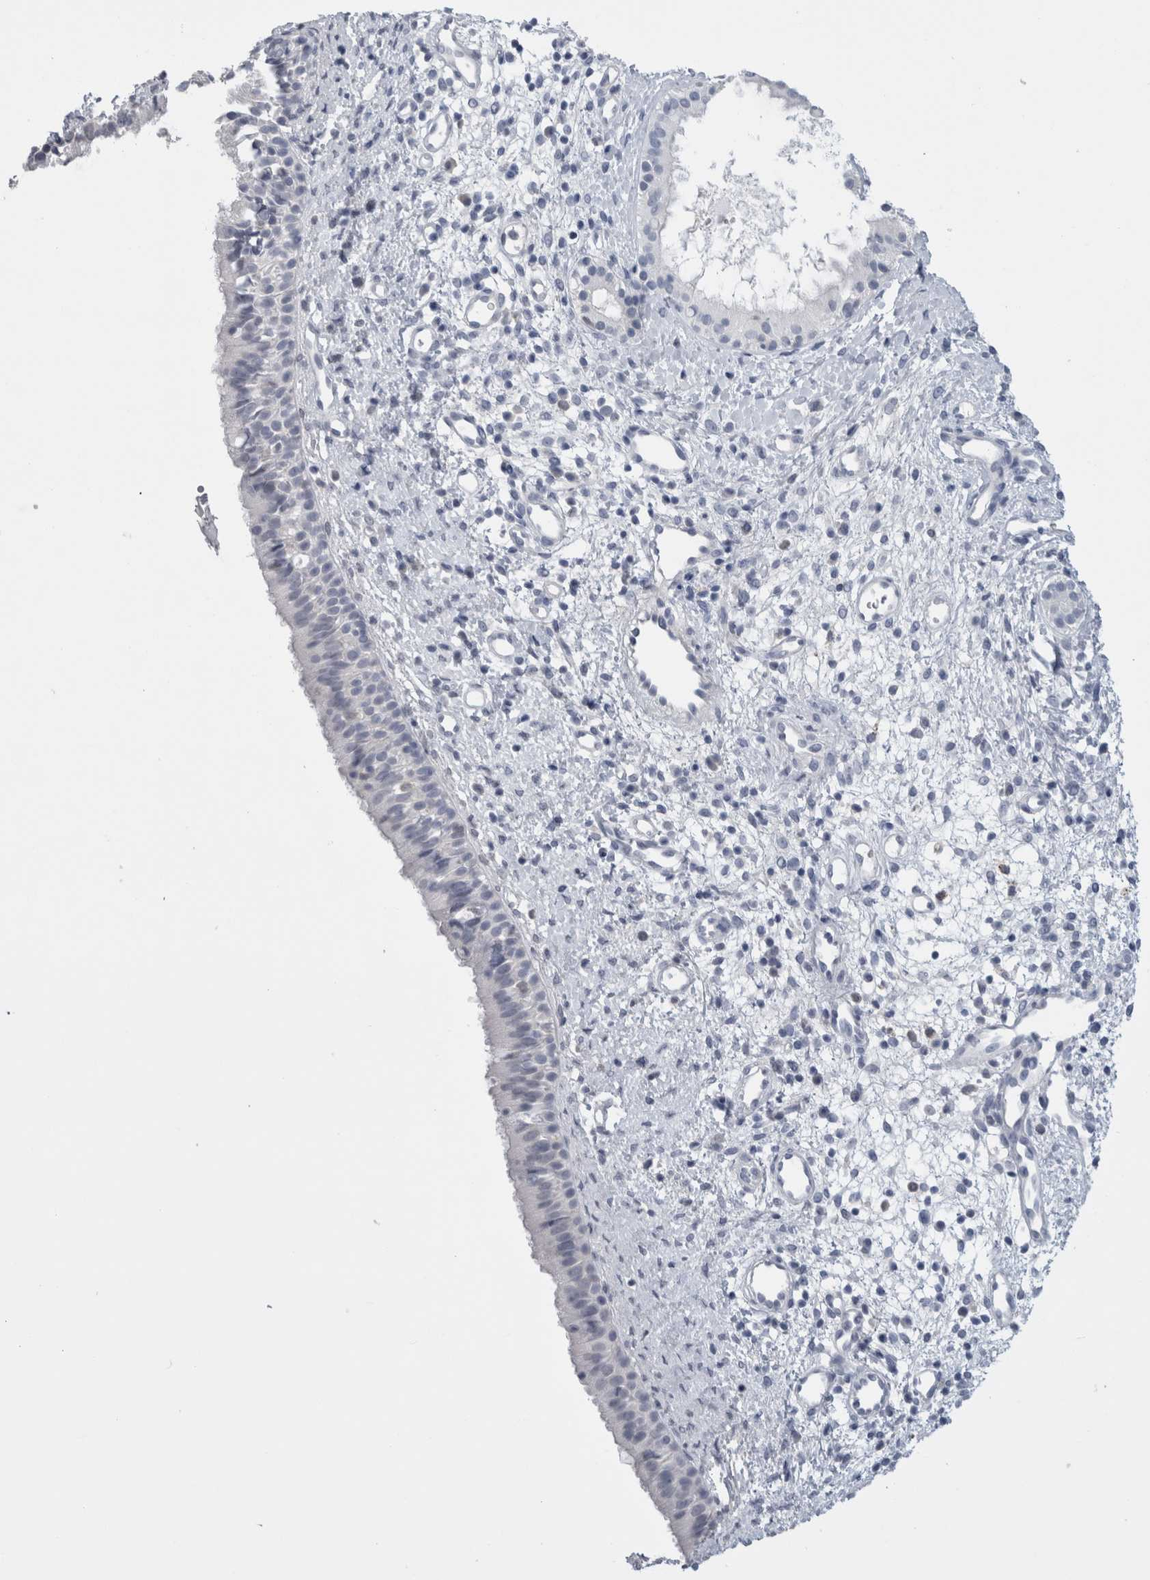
{"staining": {"intensity": "negative", "quantity": "none", "location": "none"}, "tissue": "nasopharynx", "cell_type": "Respiratory epithelial cells", "image_type": "normal", "snomed": [{"axis": "morphology", "description": "Normal tissue, NOS"}, {"axis": "topography", "description": "Nasopharynx"}], "caption": "High power microscopy image of an IHC micrograph of normal nasopharynx, revealing no significant positivity in respiratory epithelial cells.", "gene": "ADAM2", "patient": {"sex": "male", "age": 22}}